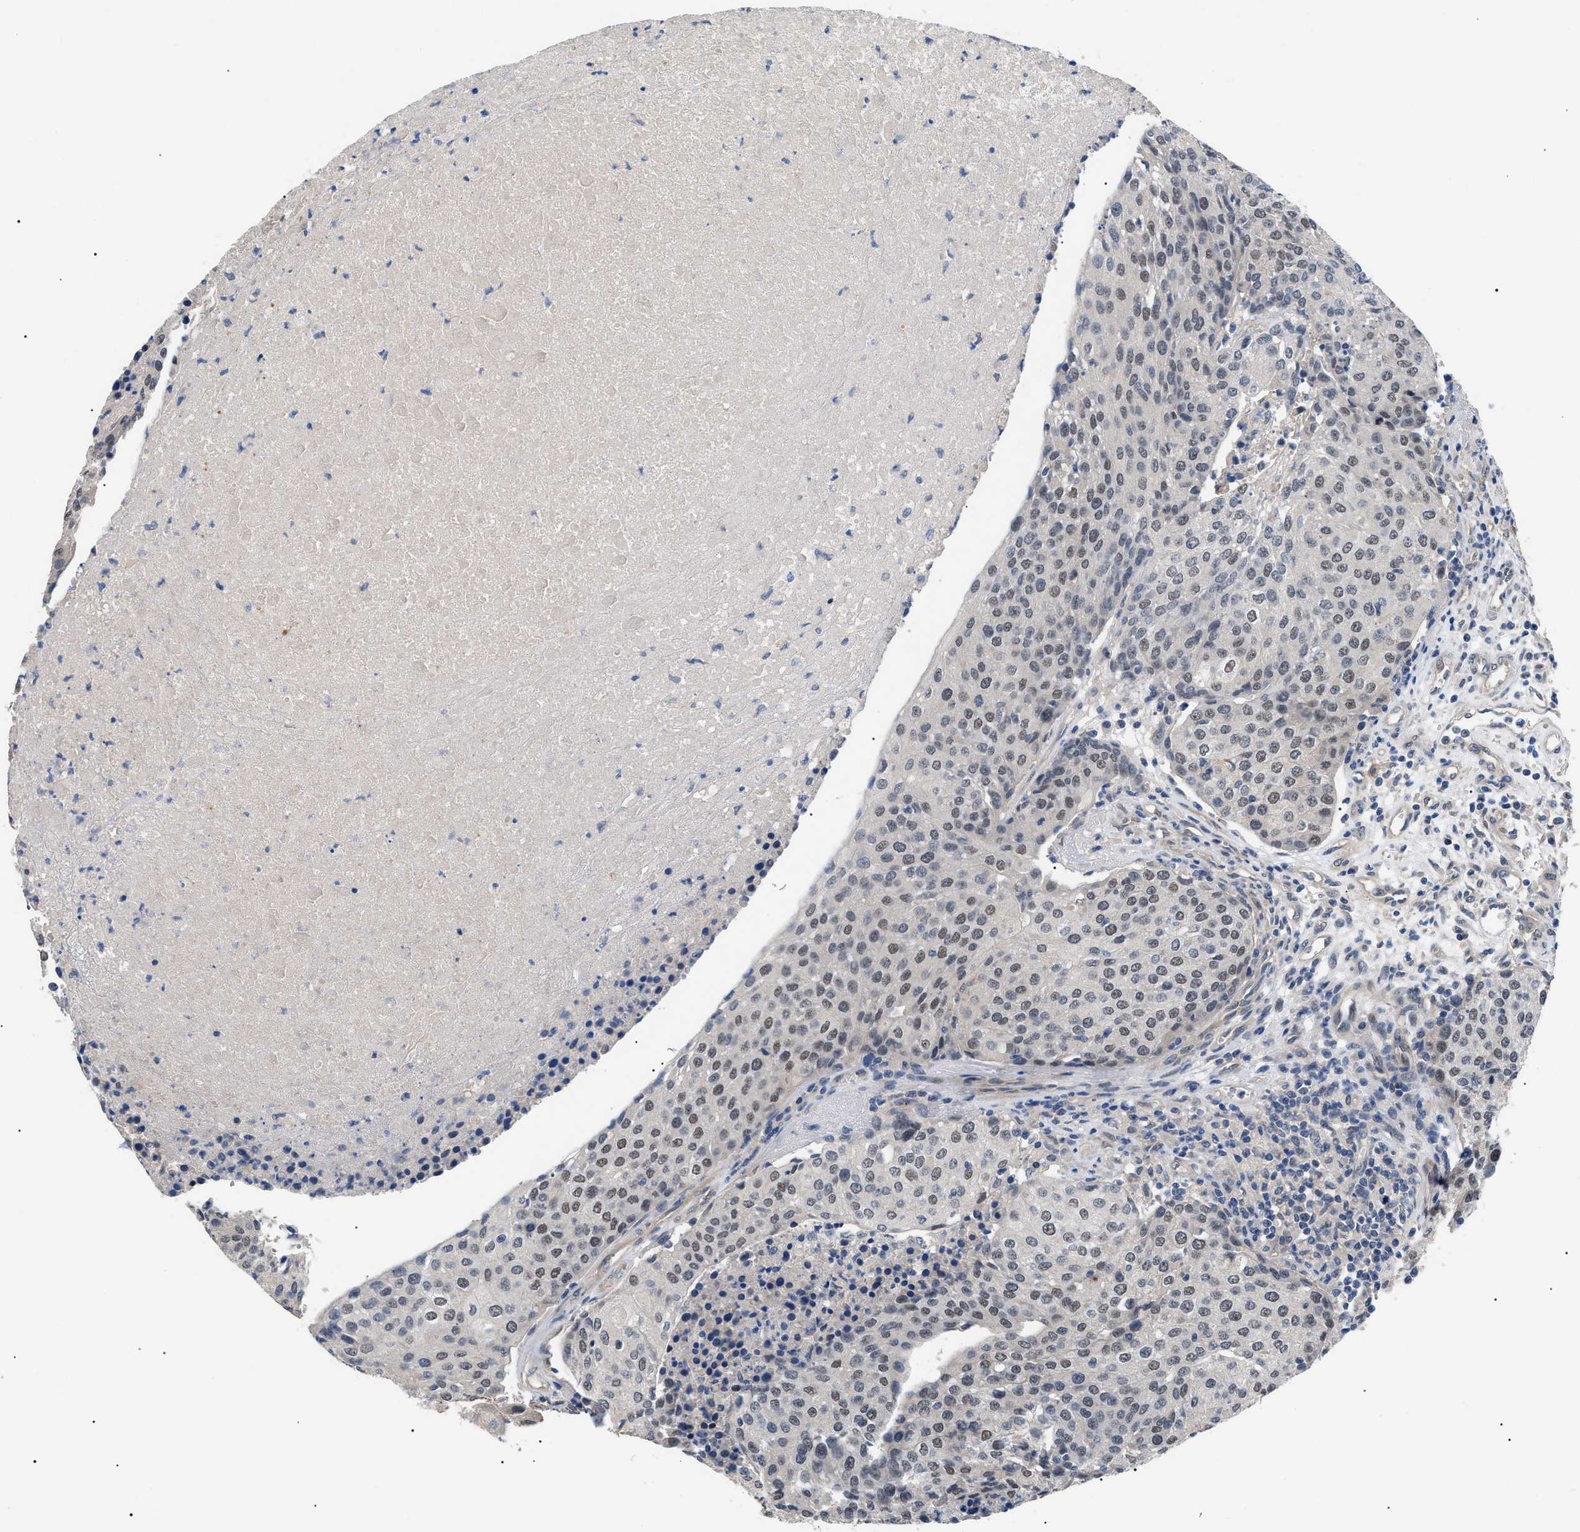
{"staining": {"intensity": "weak", "quantity": ">75%", "location": "nuclear"}, "tissue": "urothelial cancer", "cell_type": "Tumor cells", "image_type": "cancer", "snomed": [{"axis": "morphology", "description": "Urothelial carcinoma, High grade"}, {"axis": "topography", "description": "Urinary bladder"}], "caption": "This image reveals immunohistochemistry (IHC) staining of human urothelial cancer, with low weak nuclear positivity in about >75% of tumor cells.", "gene": "CRCP", "patient": {"sex": "female", "age": 85}}